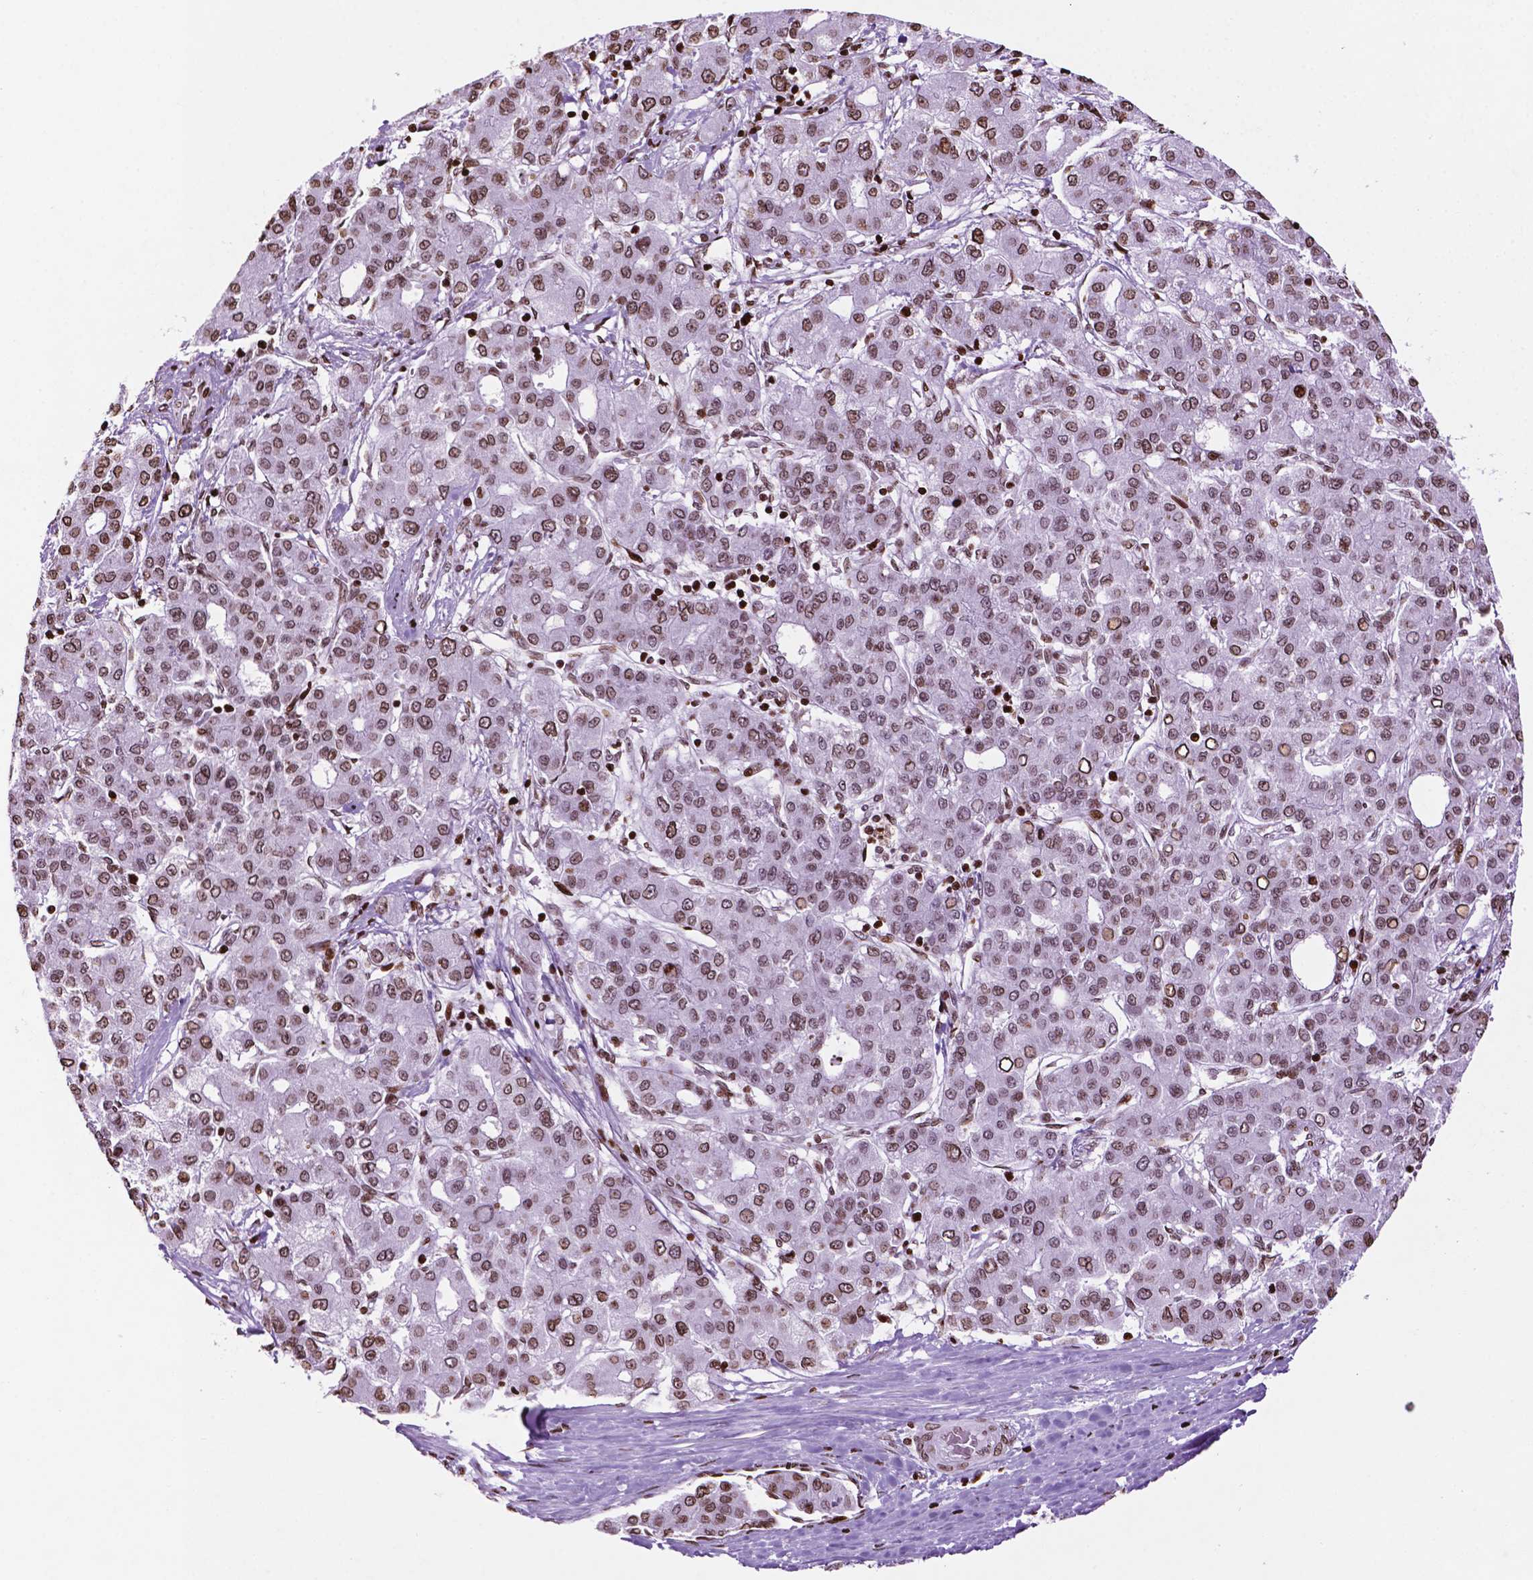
{"staining": {"intensity": "moderate", "quantity": "25%-75%", "location": "nuclear"}, "tissue": "liver cancer", "cell_type": "Tumor cells", "image_type": "cancer", "snomed": [{"axis": "morphology", "description": "Carcinoma, Hepatocellular, NOS"}, {"axis": "topography", "description": "Liver"}], "caption": "Immunohistochemical staining of liver hepatocellular carcinoma exhibits medium levels of moderate nuclear staining in about 25%-75% of tumor cells.", "gene": "TMEM250", "patient": {"sex": "male", "age": 65}}